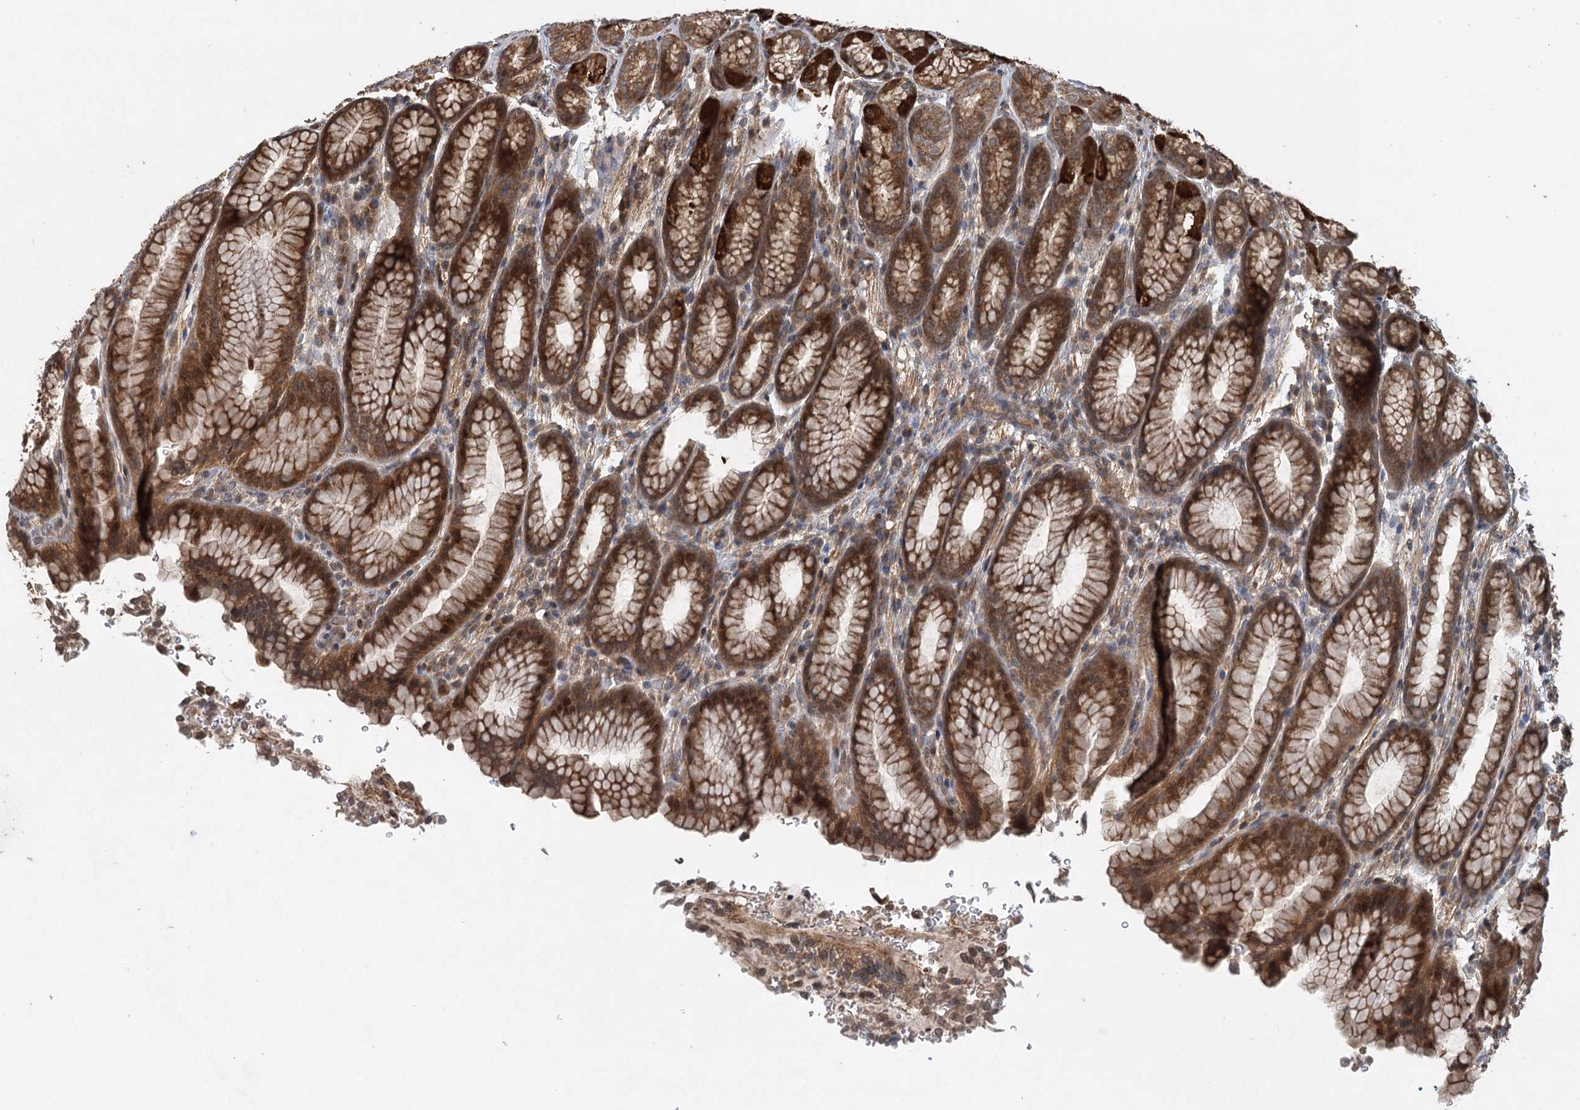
{"staining": {"intensity": "strong", "quantity": ">75%", "location": "cytoplasmic/membranous"}, "tissue": "stomach", "cell_type": "Glandular cells", "image_type": "normal", "snomed": [{"axis": "morphology", "description": "Normal tissue, NOS"}, {"axis": "topography", "description": "Stomach"}], "caption": "Stomach stained for a protein (brown) demonstrates strong cytoplasmic/membranous positive positivity in approximately >75% of glandular cells.", "gene": "INSIG2", "patient": {"sex": "male", "age": 42}}